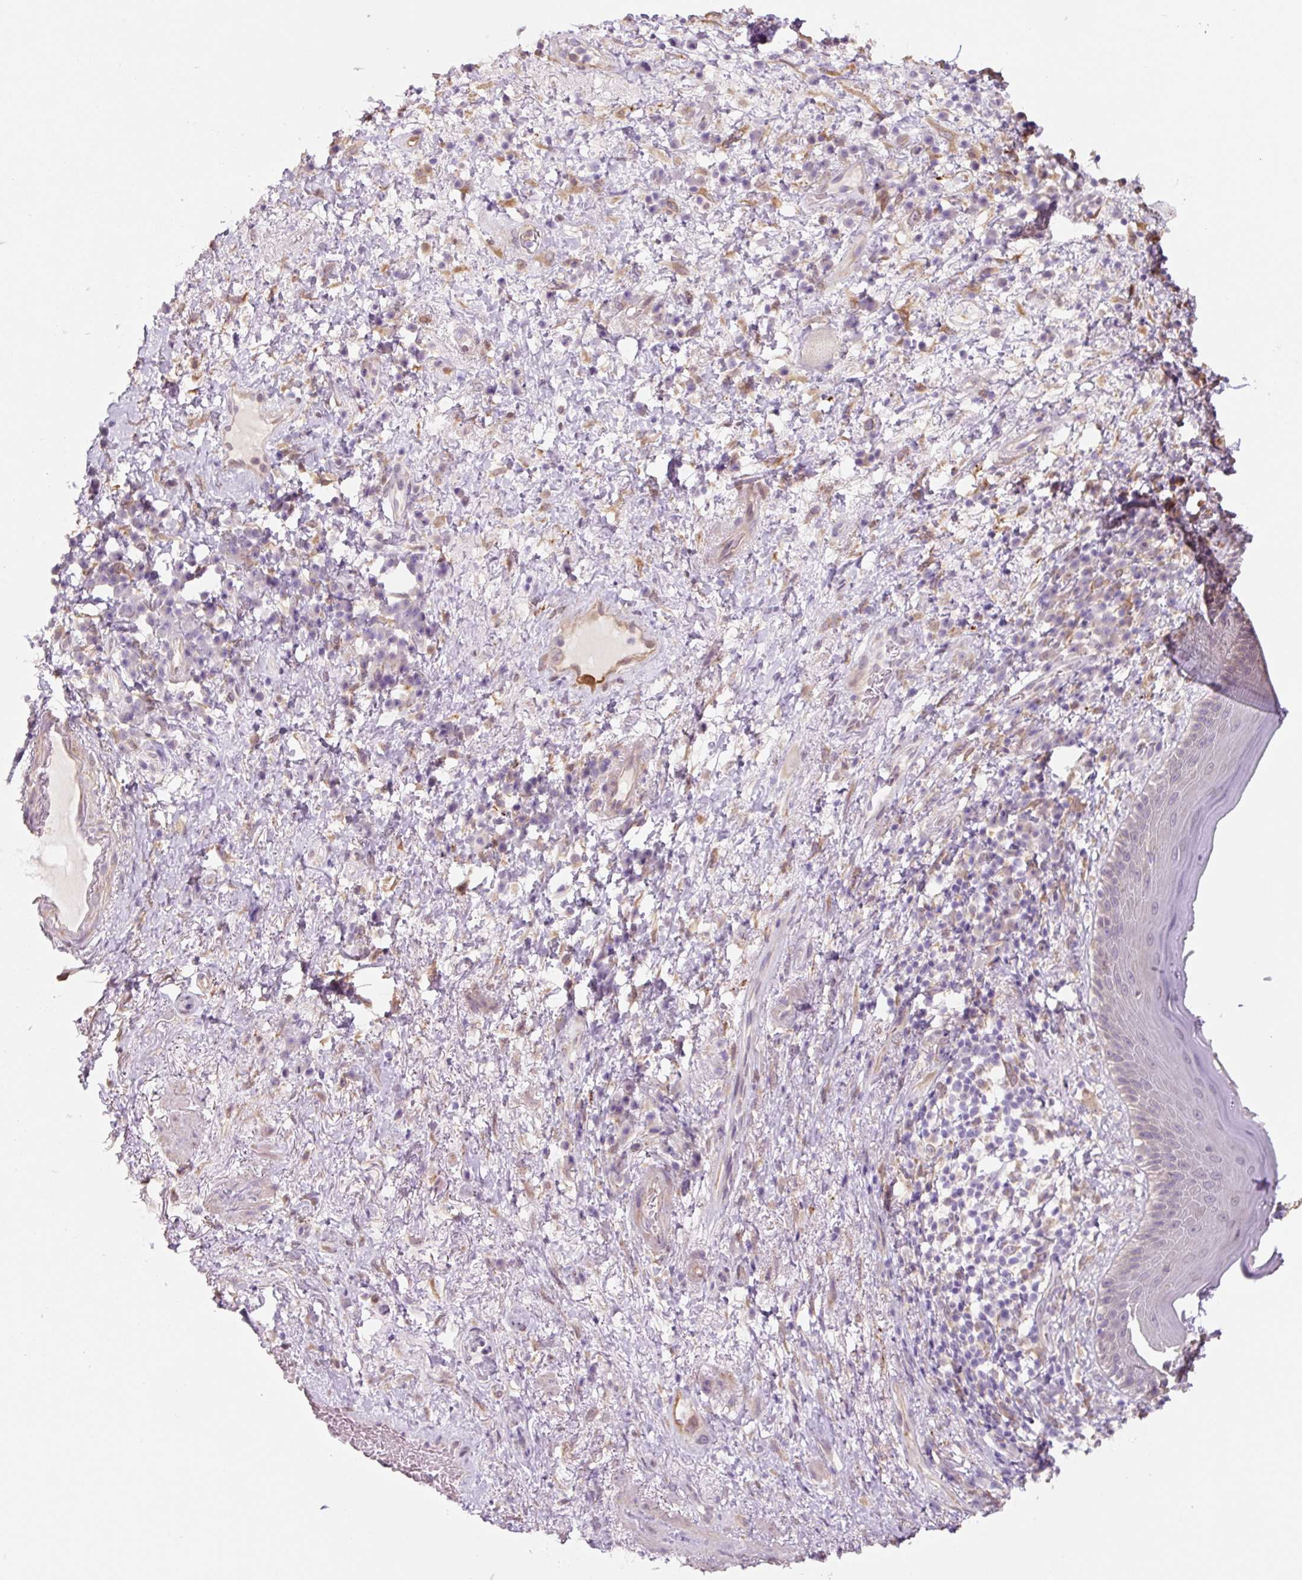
{"staining": {"intensity": "negative", "quantity": "none", "location": "none"}, "tissue": "skin", "cell_type": "Epidermal cells", "image_type": "normal", "snomed": [{"axis": "morphology", "description": "Normal tissue, NOS"}, {"axis": "topography", "description": "Anal"}], "caption": "This is a image of immunohistochemistry (IHC) staining of benign skin, which shows no positivity in epidermal cells. Brightfield microscopy of IHC stained with DAB (3,3'-diaminobenzidine) (brown) and hematoxylin (blue), captured at high magnification.", "gene": "ASRGL1", "patient": {"sex": "male", "age": 78}}